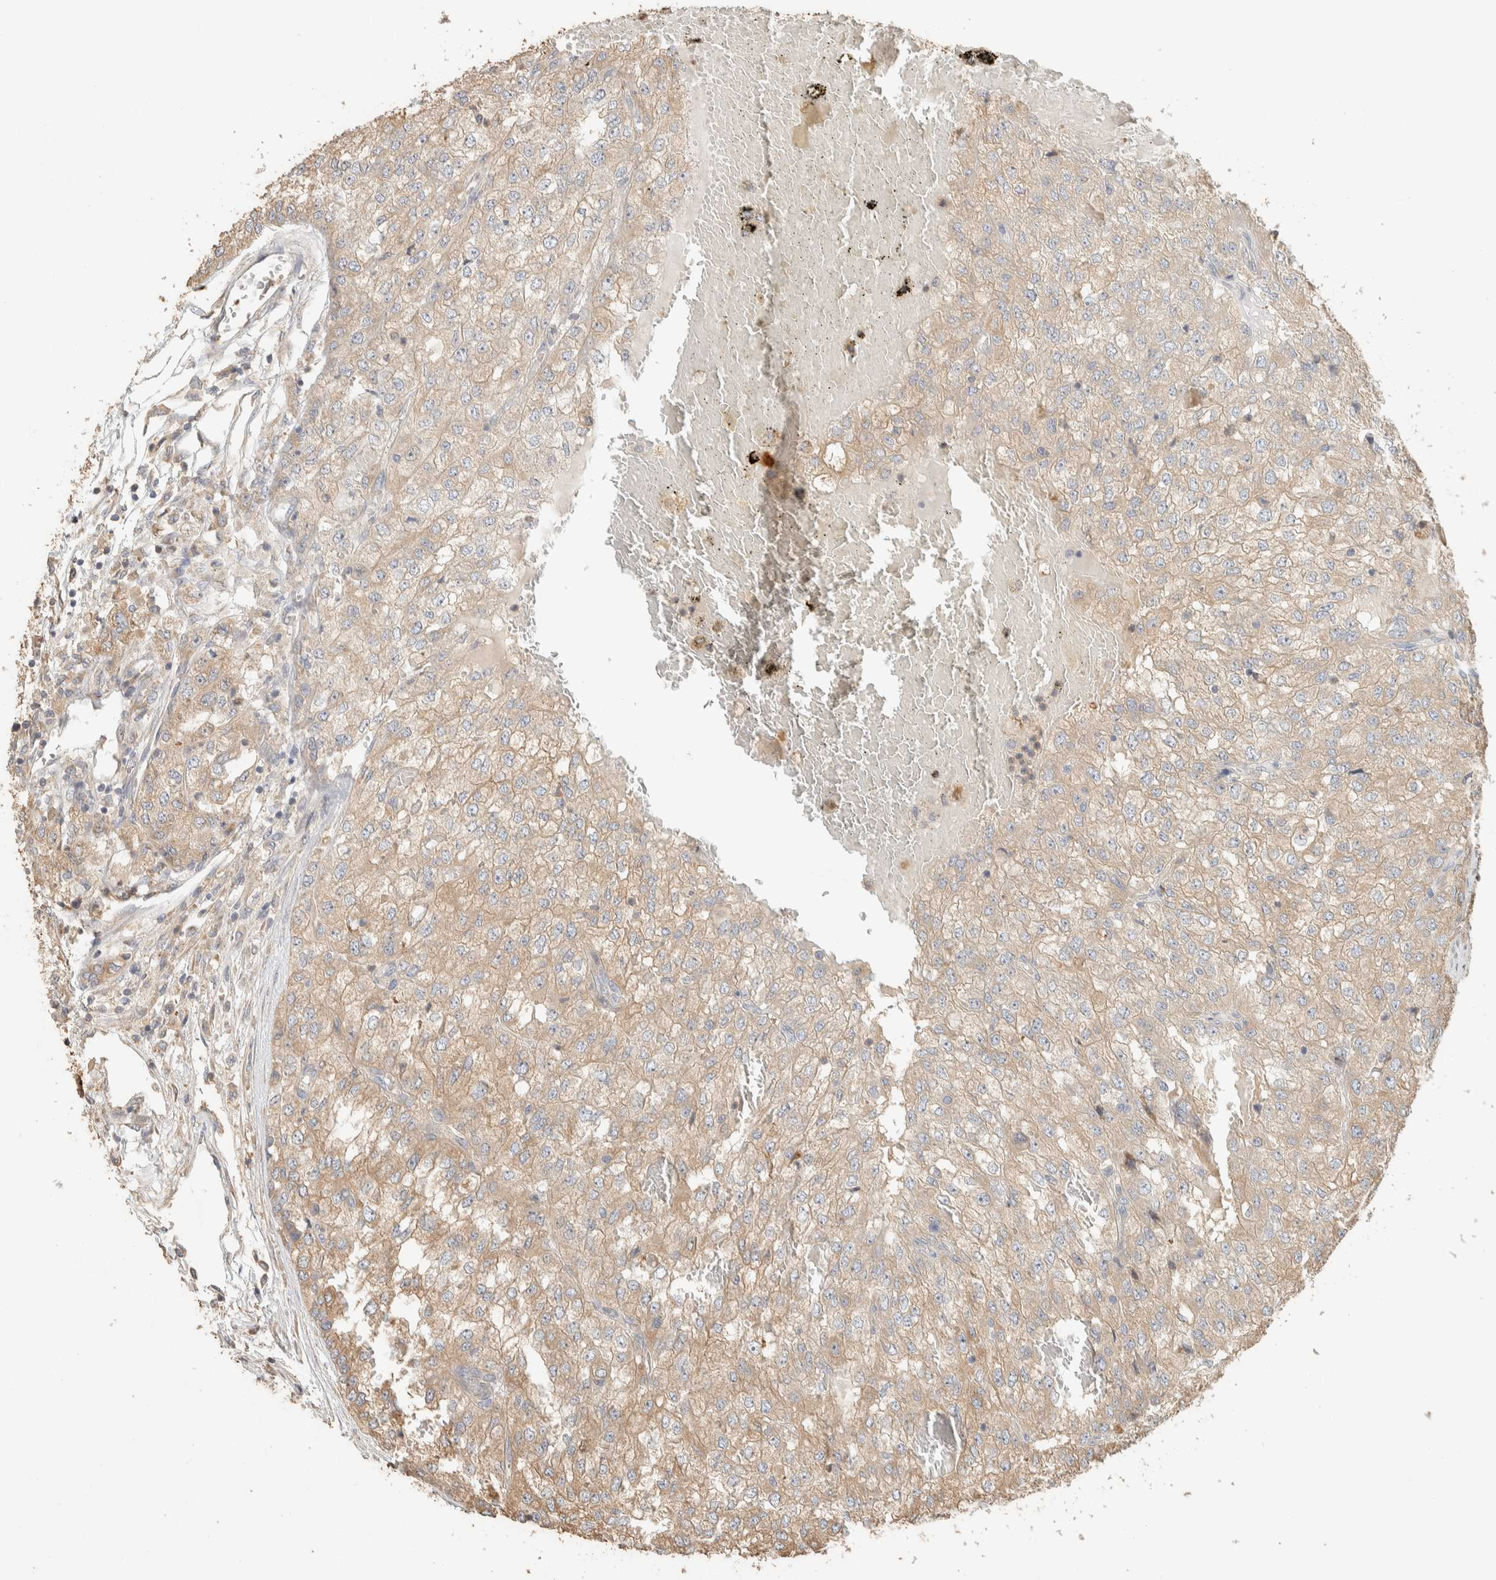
{"staining": {"intensity": "weak", "quantity": "<25%", "location": "cytoplasmic/membranous"}, "tissue": "renal cancer", "cell_type": "Tumor cells", "image_type": "cancer", "snomed": [{"axis": "morphology", "description": "Adenocarcinoma, NOS"}, {"axis": "topography", "description": "Kidney"}], "caption": "There is no significant expression in tumor cells of renal cancer (adenocarcinoma).", "gene": "EXOC7", "patient": {"sex": "female", "age": 54}}